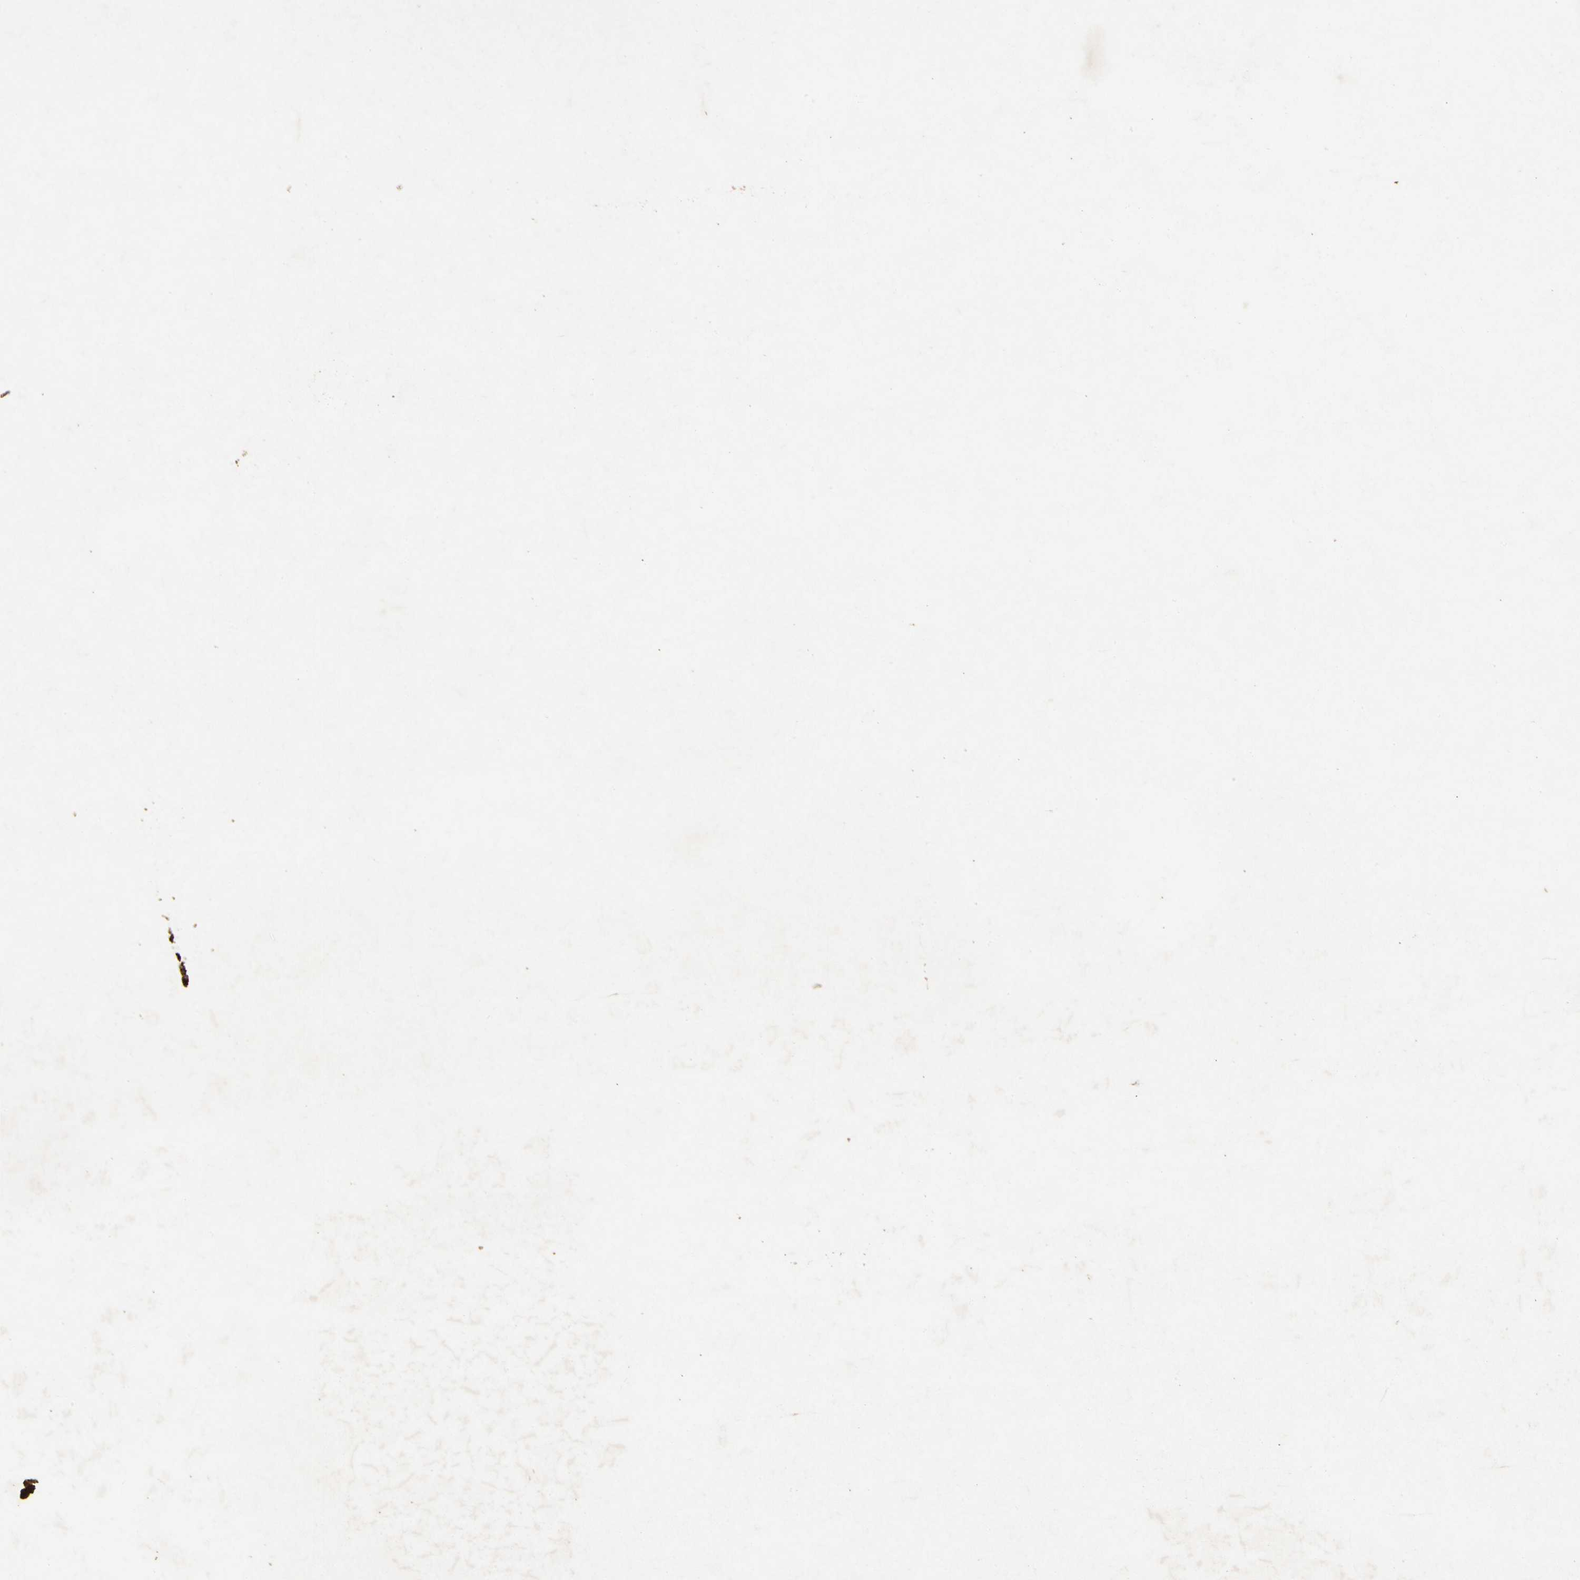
{"staining": {"intensity": "weak", "quantity": "25%-75%", "location": "cytoplasmic/membranous,nuclear"}, "tissue": "endometrium", "cell_type": "Cells in endometrial stroma", "image_type": "normal", "snomed": [{"axis": "morphology", "description": "Normal tissue, NOS"}, {"axis": "topography", "description": "Smooth muscle"}, {"axis": "topography", "description": "Endometrium"}], "caption": "DAB immunohistochemical staining of normal human endometrium displays weak cytoplasmic/membranous,nuclear protein positivity in approximately 25%-75% of cells in endometrial stroma. (IHC, brightfield microscopy, high magnification).", "gene": "PRDX3", "patient": {"sex": "female", "age": 57}}